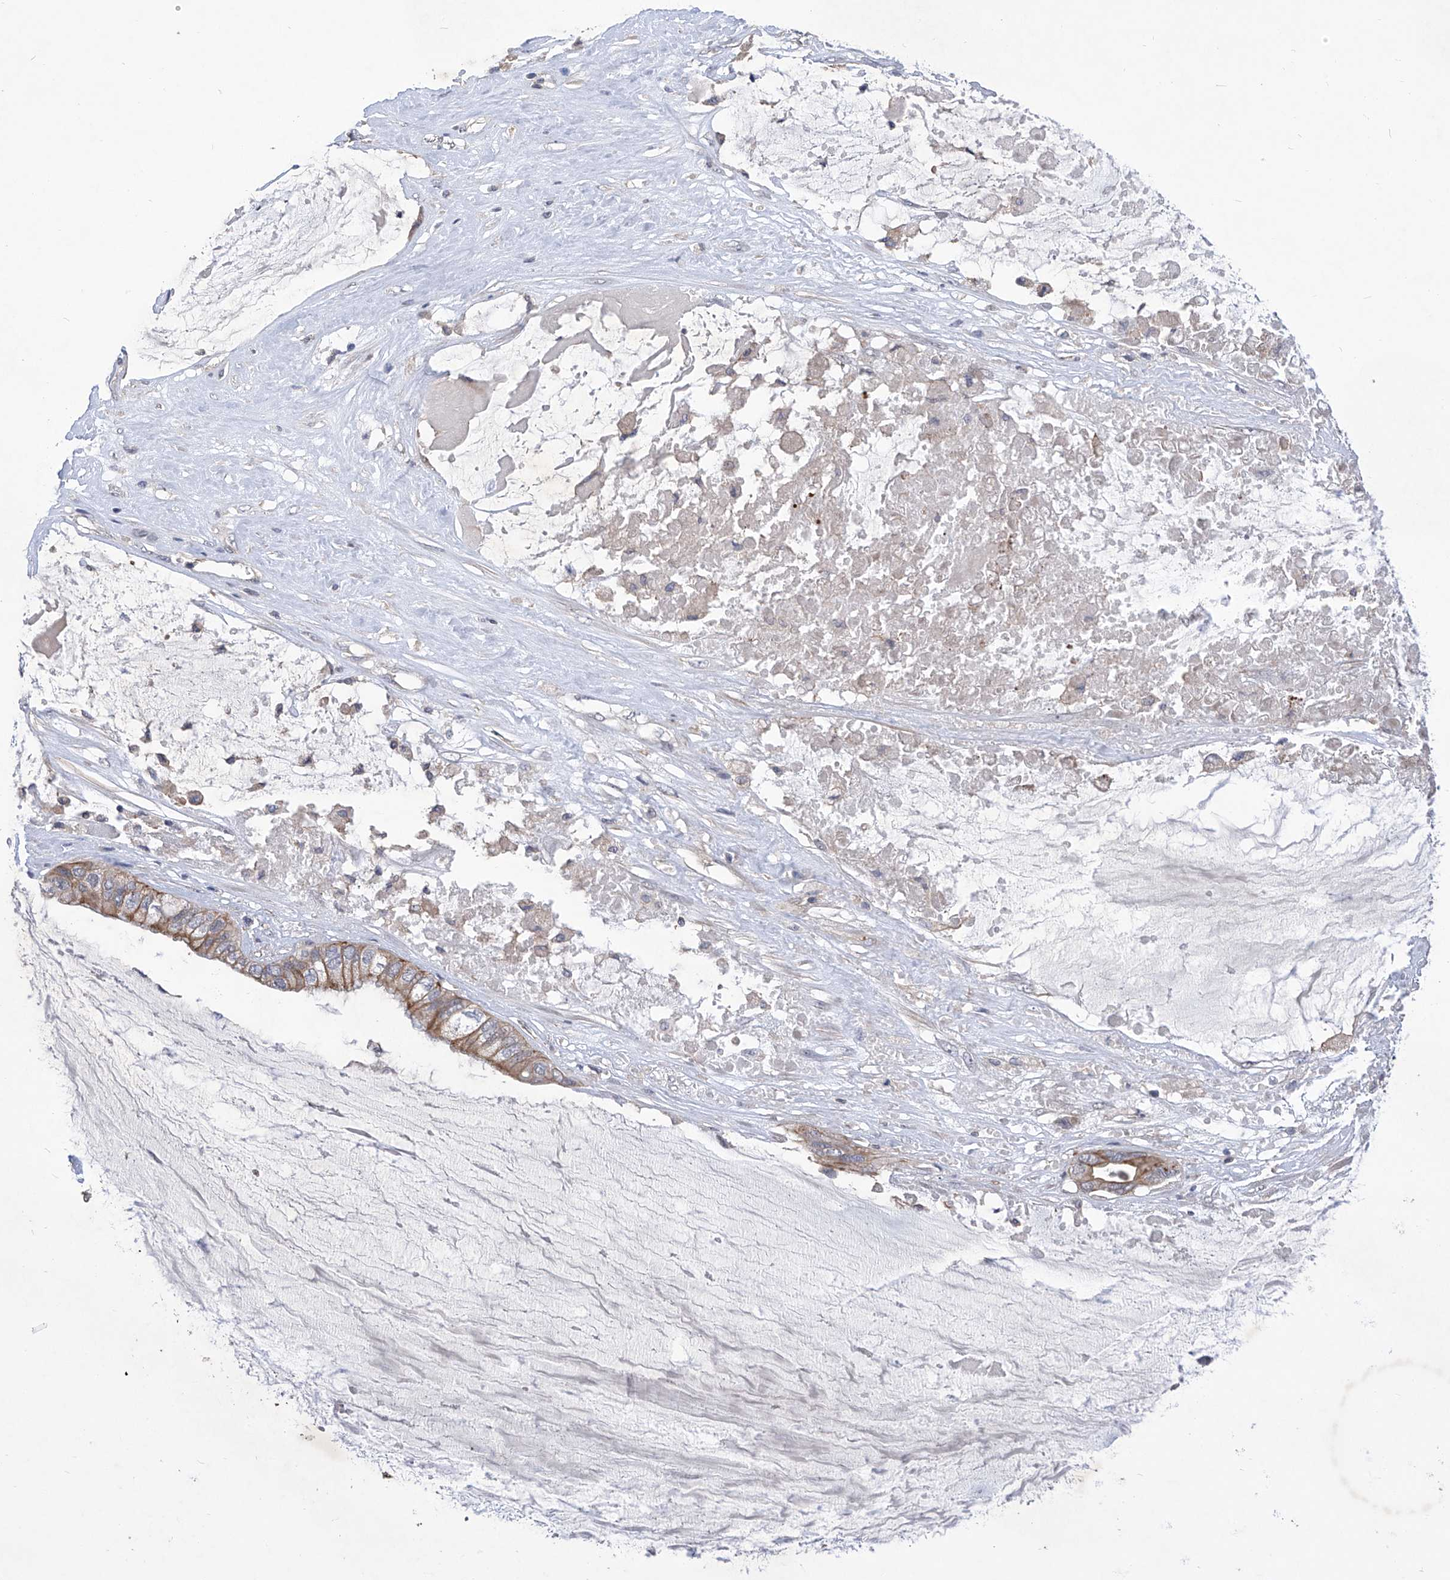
{"staining": {"intensity": "moderate", "quantity": ">75%", "location": "cytoplasmic/membranous"}, "tissue": "ovarian cancer", "cell_type": "Tumor cells", "image_type": "cancer", "snomed": [{"axis": "morphology", "description": "Cystadenocarcinoma, mucinous, NOS"}, {"axis": "topography", "description": "Ovary"}], "caption": "Immunohistochemistry (IHC) image of human ovarian cancer stained for a protein (brown), which reveals medium levels of moderate cytoplasmic/membranous positivity in approximately >75% of tumor cells.", "gene": "KIFC2", "patient": {"sex": "female", "age": 80}}